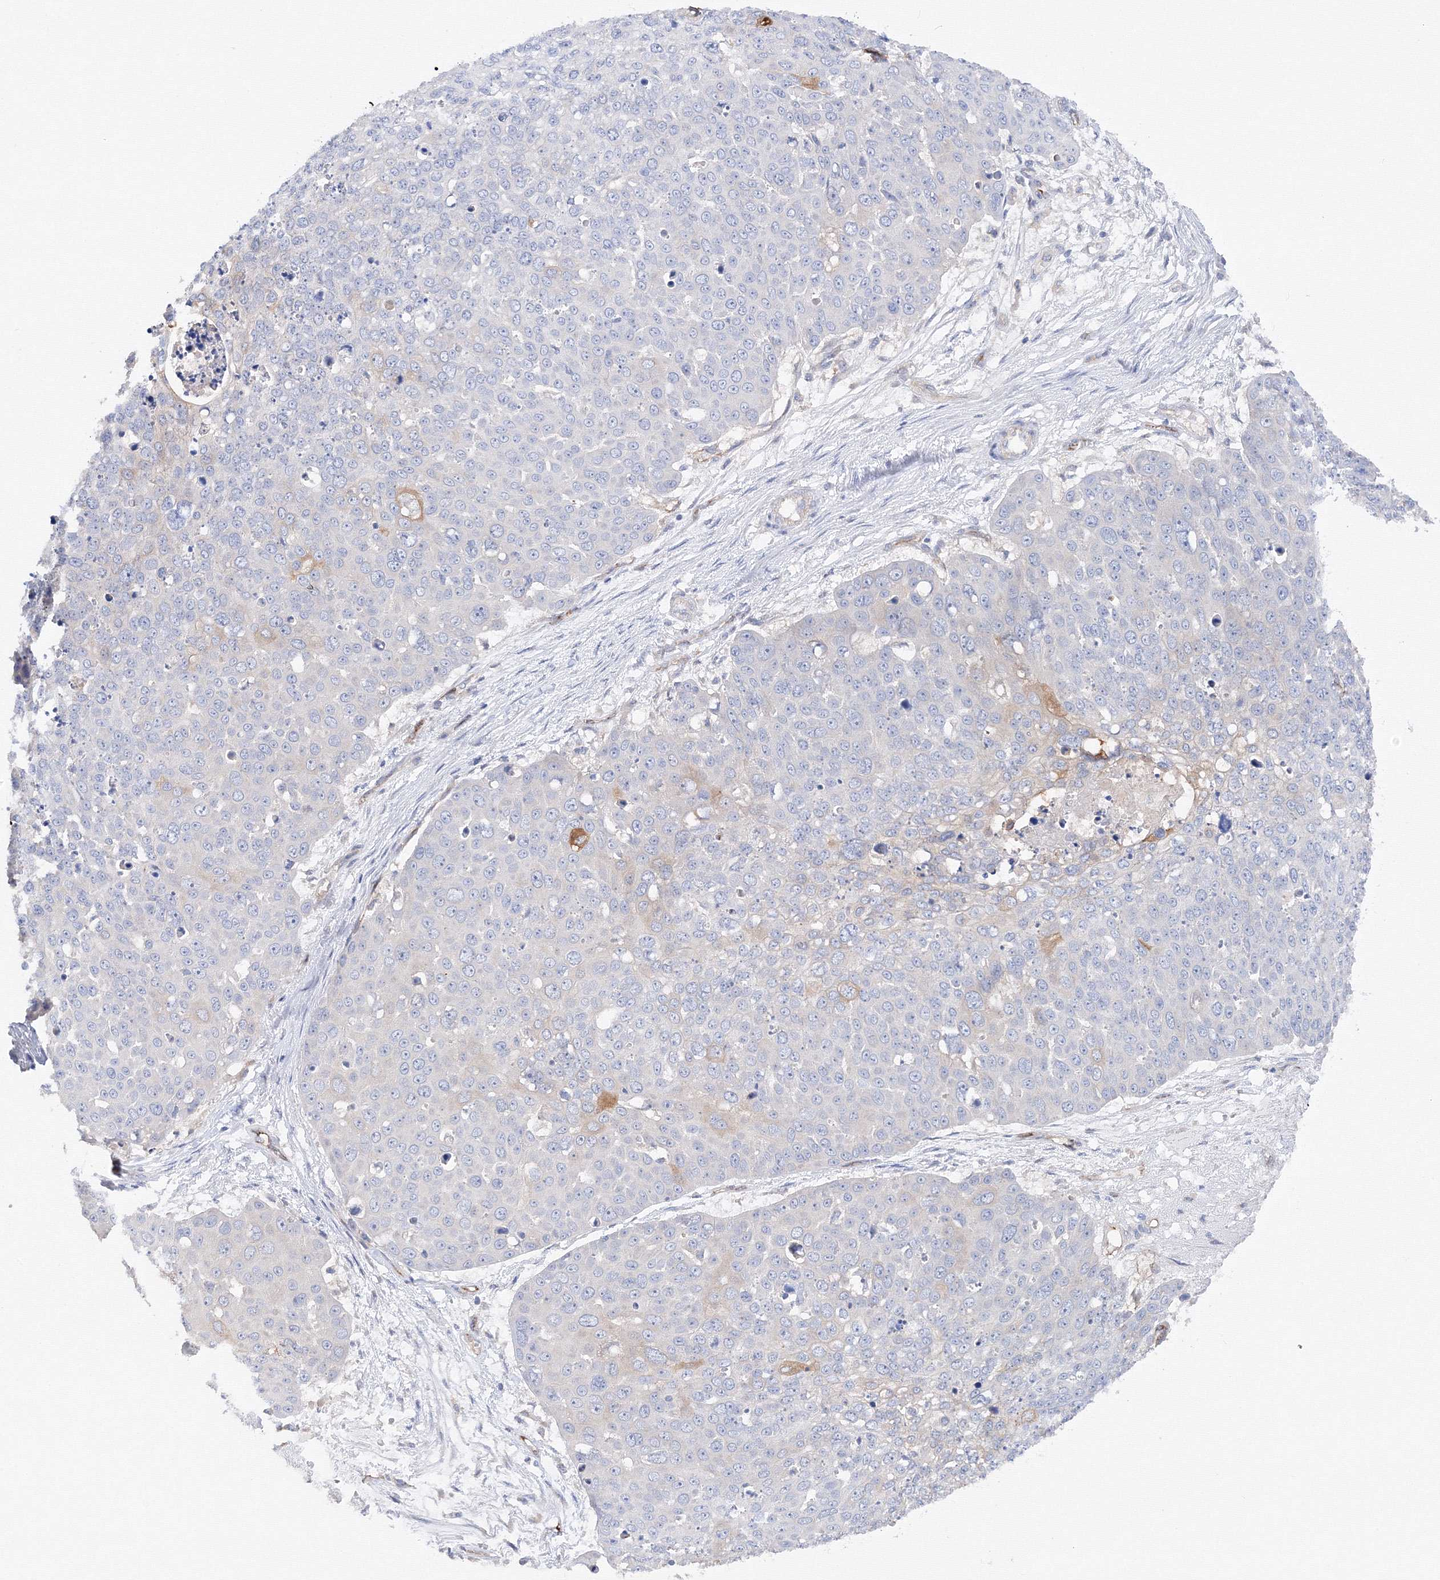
{"staining": {"intensity": "weak", "quantity": "<25%", "location": "cytoplasmic/membranous"}, "tissue": "skin cancer", "cell_type": "Tumor cells", "image_type": "cancer", "snomed": [{"axis": "morphology", "description": "Squamous cell carcinoma, NOS"}, {"axis": "topography", "description": "Skin"}], "caption": "Histopathology image shows no protein expression in tumor cells of squamous cell carcinoma (skin) tissue.", "gene": "DIS3L2", "patient": {"sex": "male", "age": 71}}